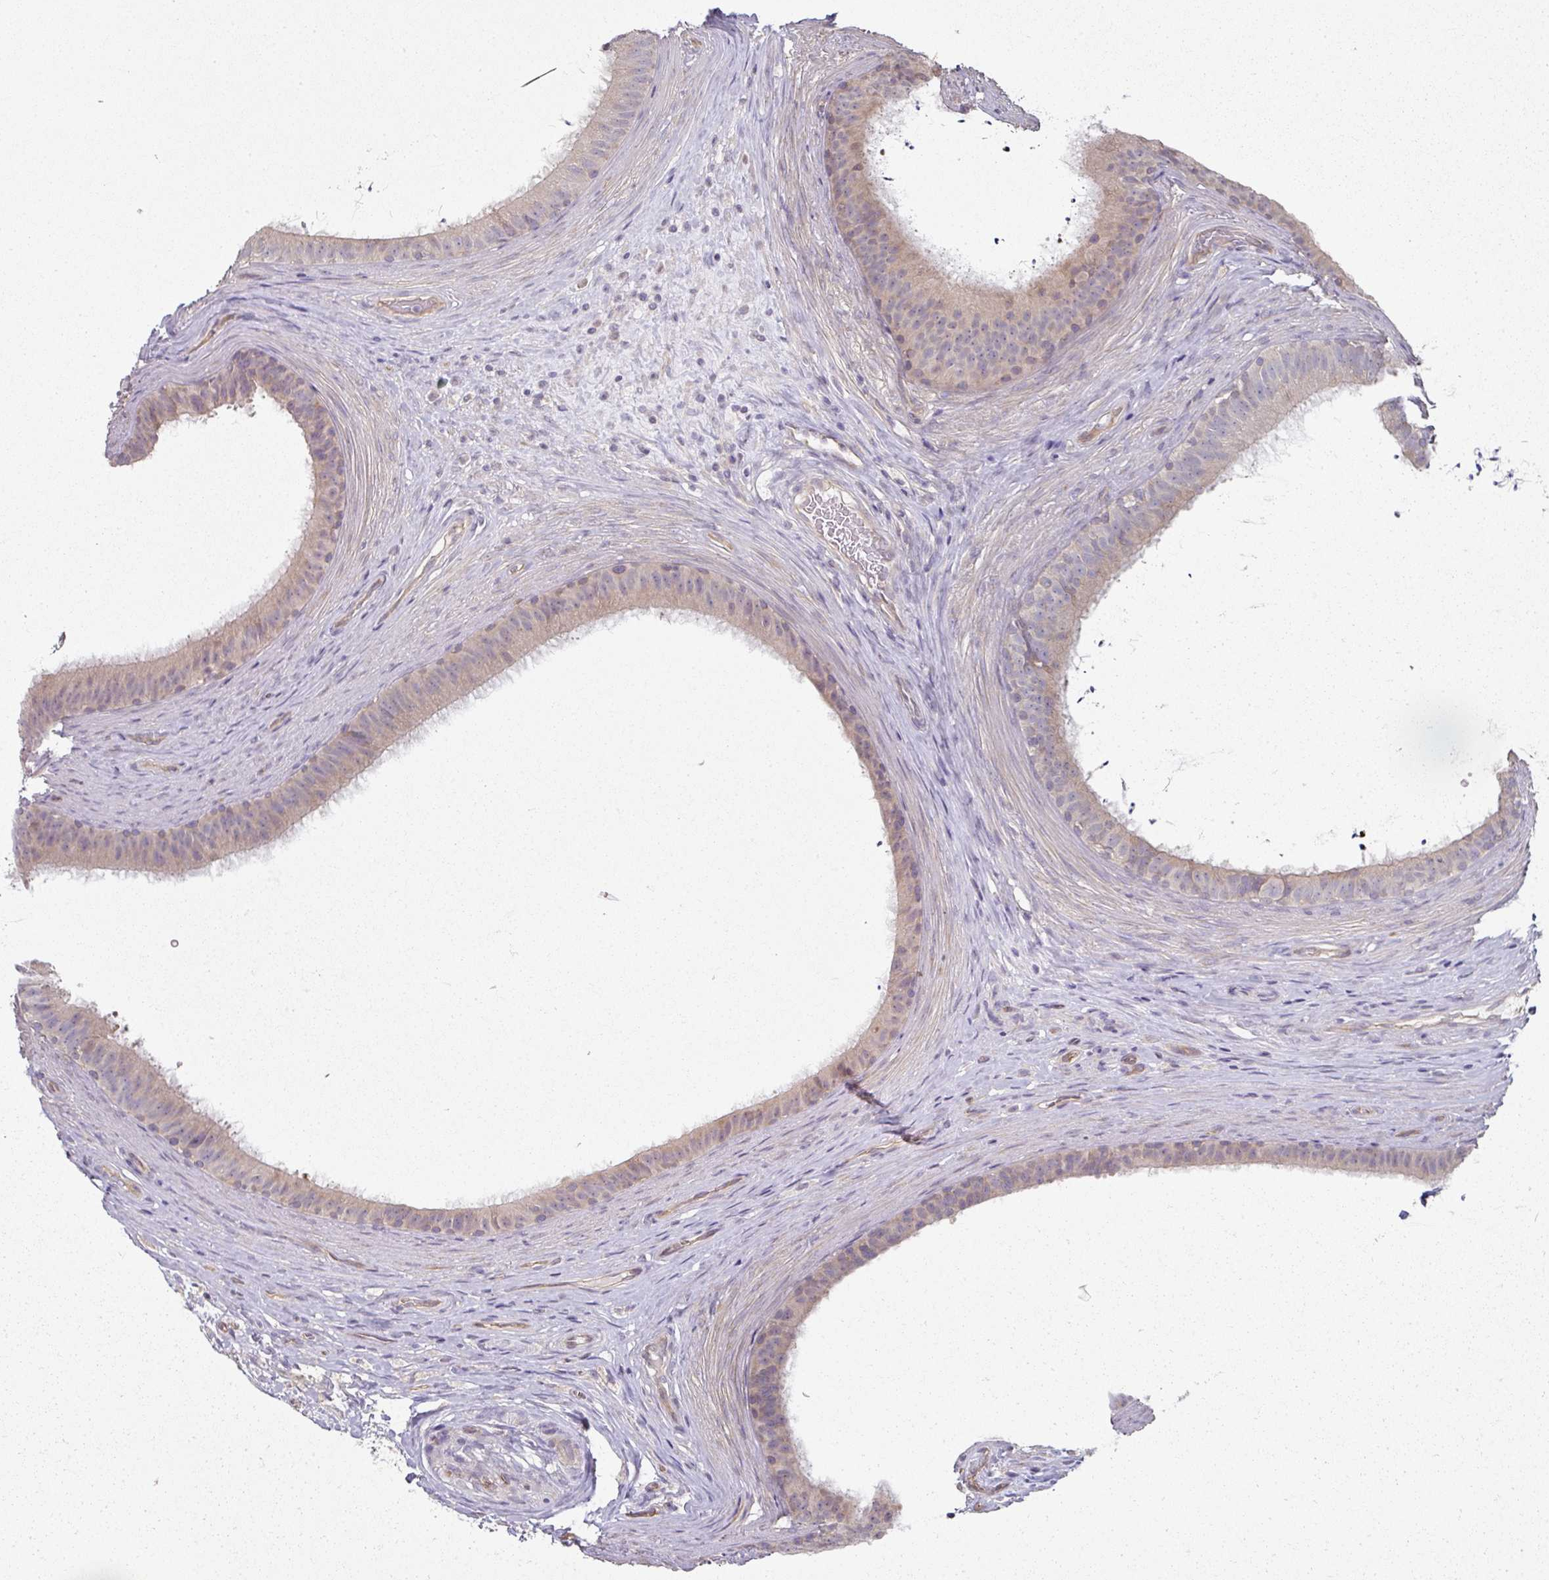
{"staining": {"intensity": "weak", "quantity": "25%-75%", "location": "cytoplasmic/membranous"}, "tissue": "epididymis", "cell_type": "Glandular cells", "image_type": "normal", "snomed": [{"axis": "morphology", "description": "Normal tissue, NOS"}, {"axis": "topography", "description": "Testis"}, {"axis": "topography", "description": "Epididymis"}], "caption": "Immunohistochemistry histopathology image of benign epididymis: epididymis stained using immunohistochemistry demonstrates low levels of weak protein expression localized specifically in the cytoplasmic/membranous of glandular cells, appearing as a cytoplasmic/membranous brown color.", "gene": "C19orf33", "patient": {"sex": "male", "age": 41}}